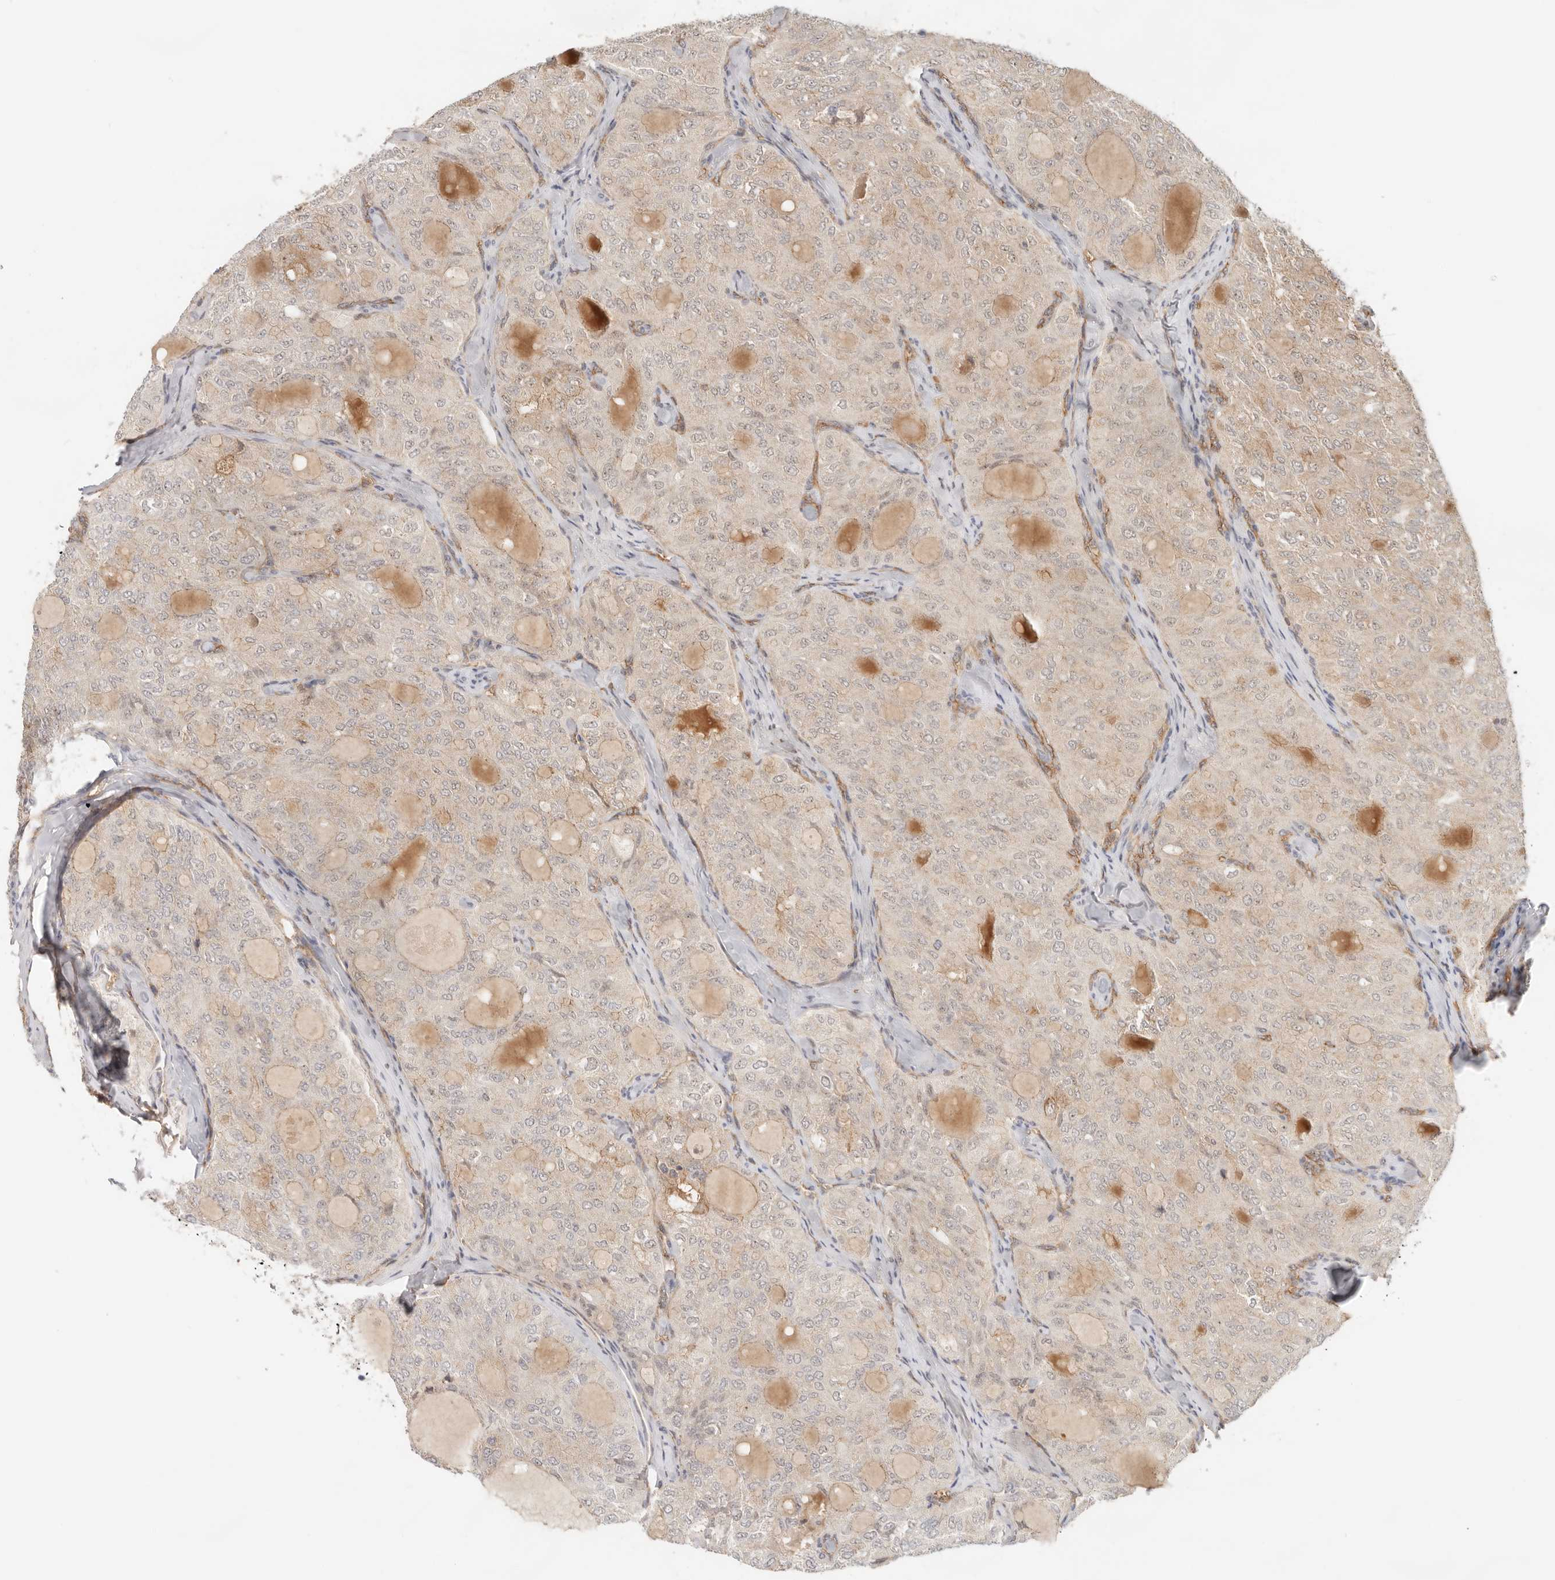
{"staining": {"intensity": "negative", "quantity": "none", "location": "none"}, "tissue": "thyroid cancer", "cell_type": "Tumor cells", "image_type": "cancer", "snomed": [{"axis": "morphology", "description": "Follicular adenoma carcinoma, NOS"}, {"axis": "topography", "description": "Thyroid gland"}], "caption": "Tumor cells show no significant staining in thyroid cancer (follicular adenoma carcinoma). (DAB immunohistochemistry (IHC) visualized using brightfield microscopy, high magnification).", "gene": "HEXD", "patient": {"sex": "male", "age": 75}}